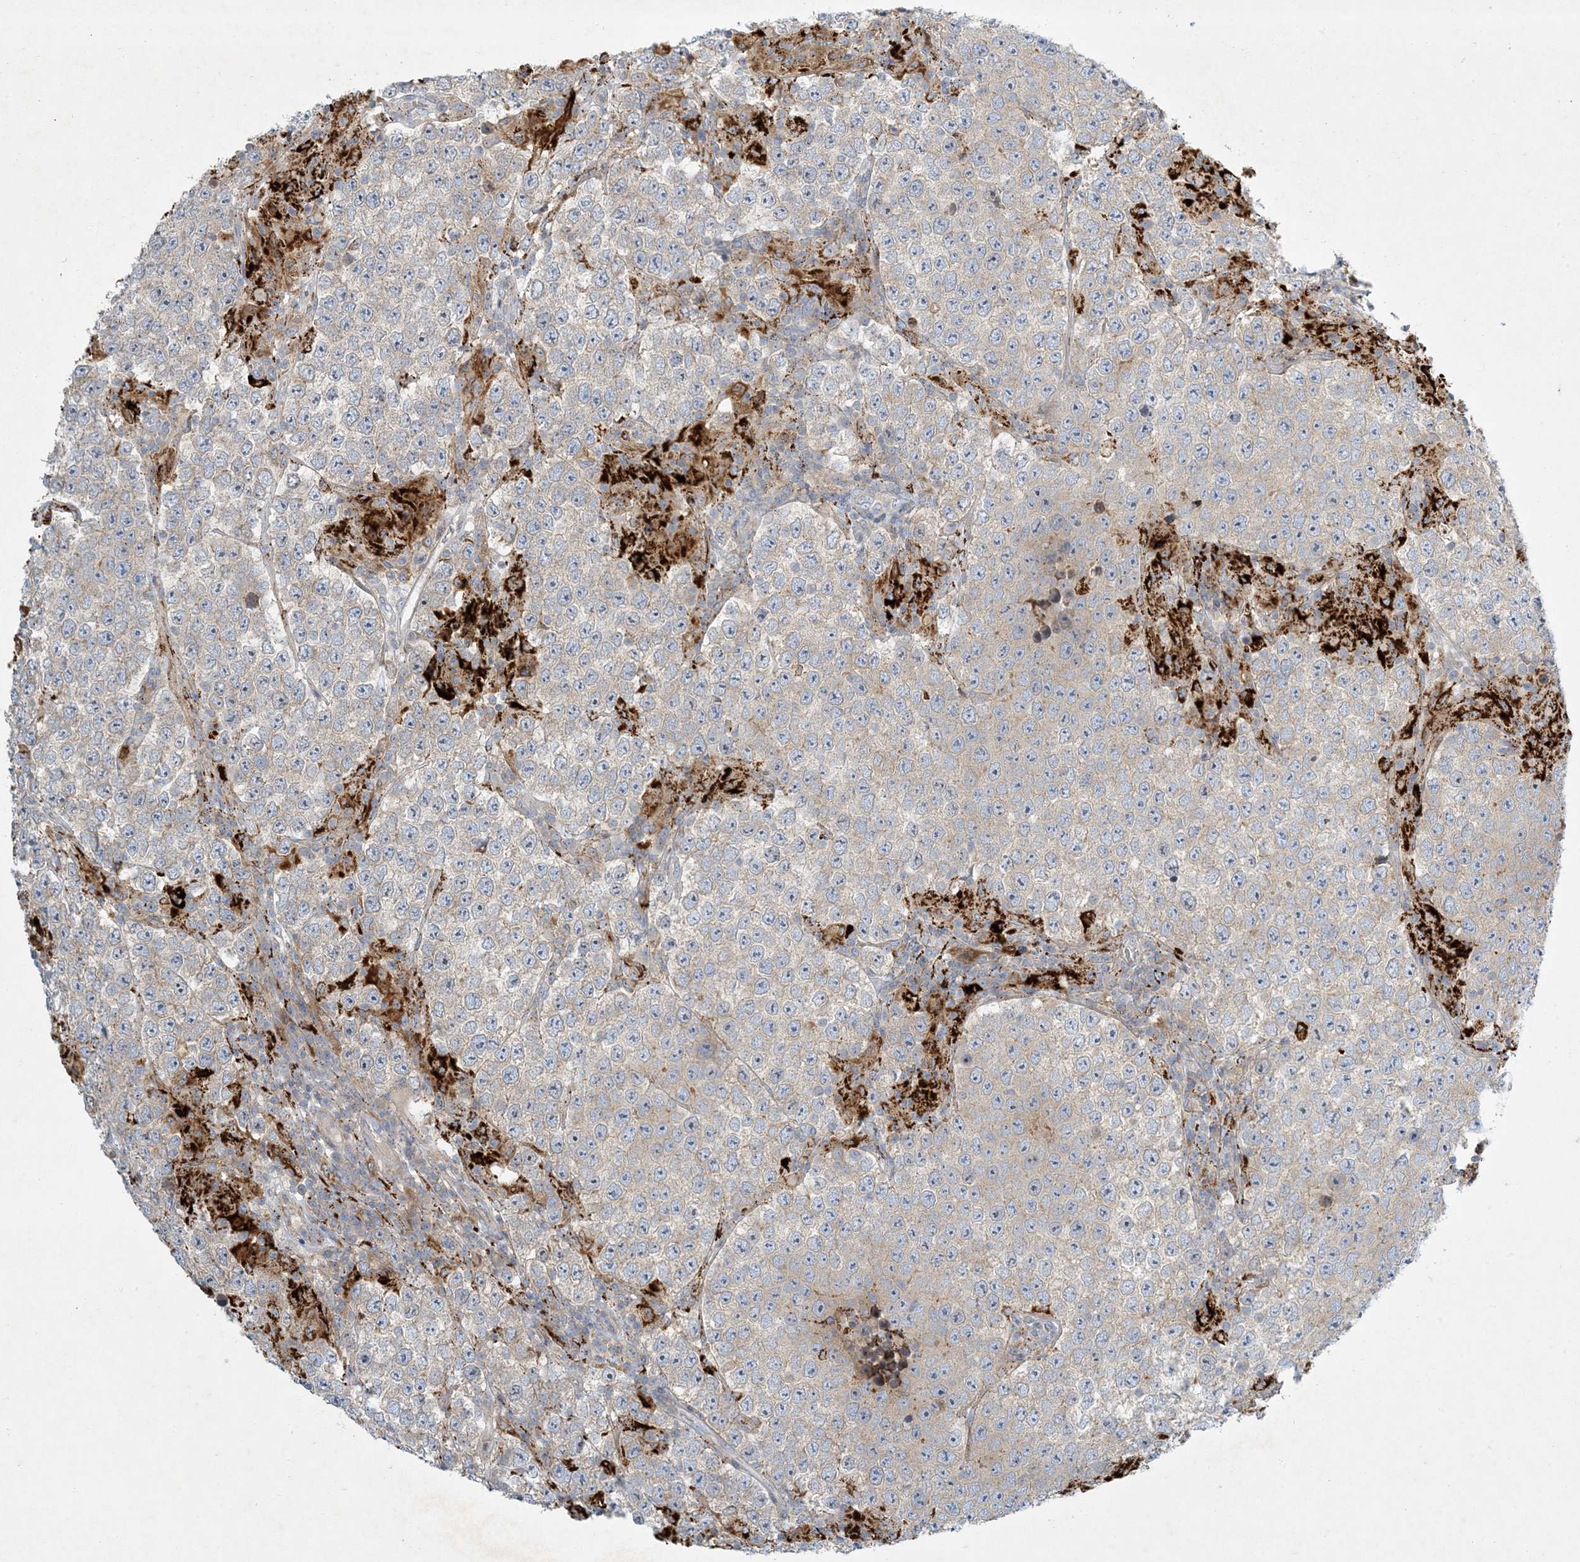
{"staining": {"intensity": "negative", "quantity": "none", "location": "none"}, "tissue": "testis cancer", "cell_type": "Tumor cells", "image_type": "cancer", "snomed": [{"axis": "morphology", "description": "Normal tissue, NOS"}, {"axis": "morphology", "description": "Urothelial carcinoma, High grade"}, {"axis": "morphology", "description": "Seminoma, NOS"}, {"axis": "morphology", "description": "Carcinoma, Embryonal, NOS"}, {"axis": "topography", "description": "Urinary bladder"}, {"axis": "topography", "description": "Testis"}], "caption": "The micrograph exhibits no staining of tumor cells in high-grade urothelial carcinoma (testis). Nuclei are stained in blue.", "gene": "LTN1", "patient": {"sex": "male", "age": 41}}